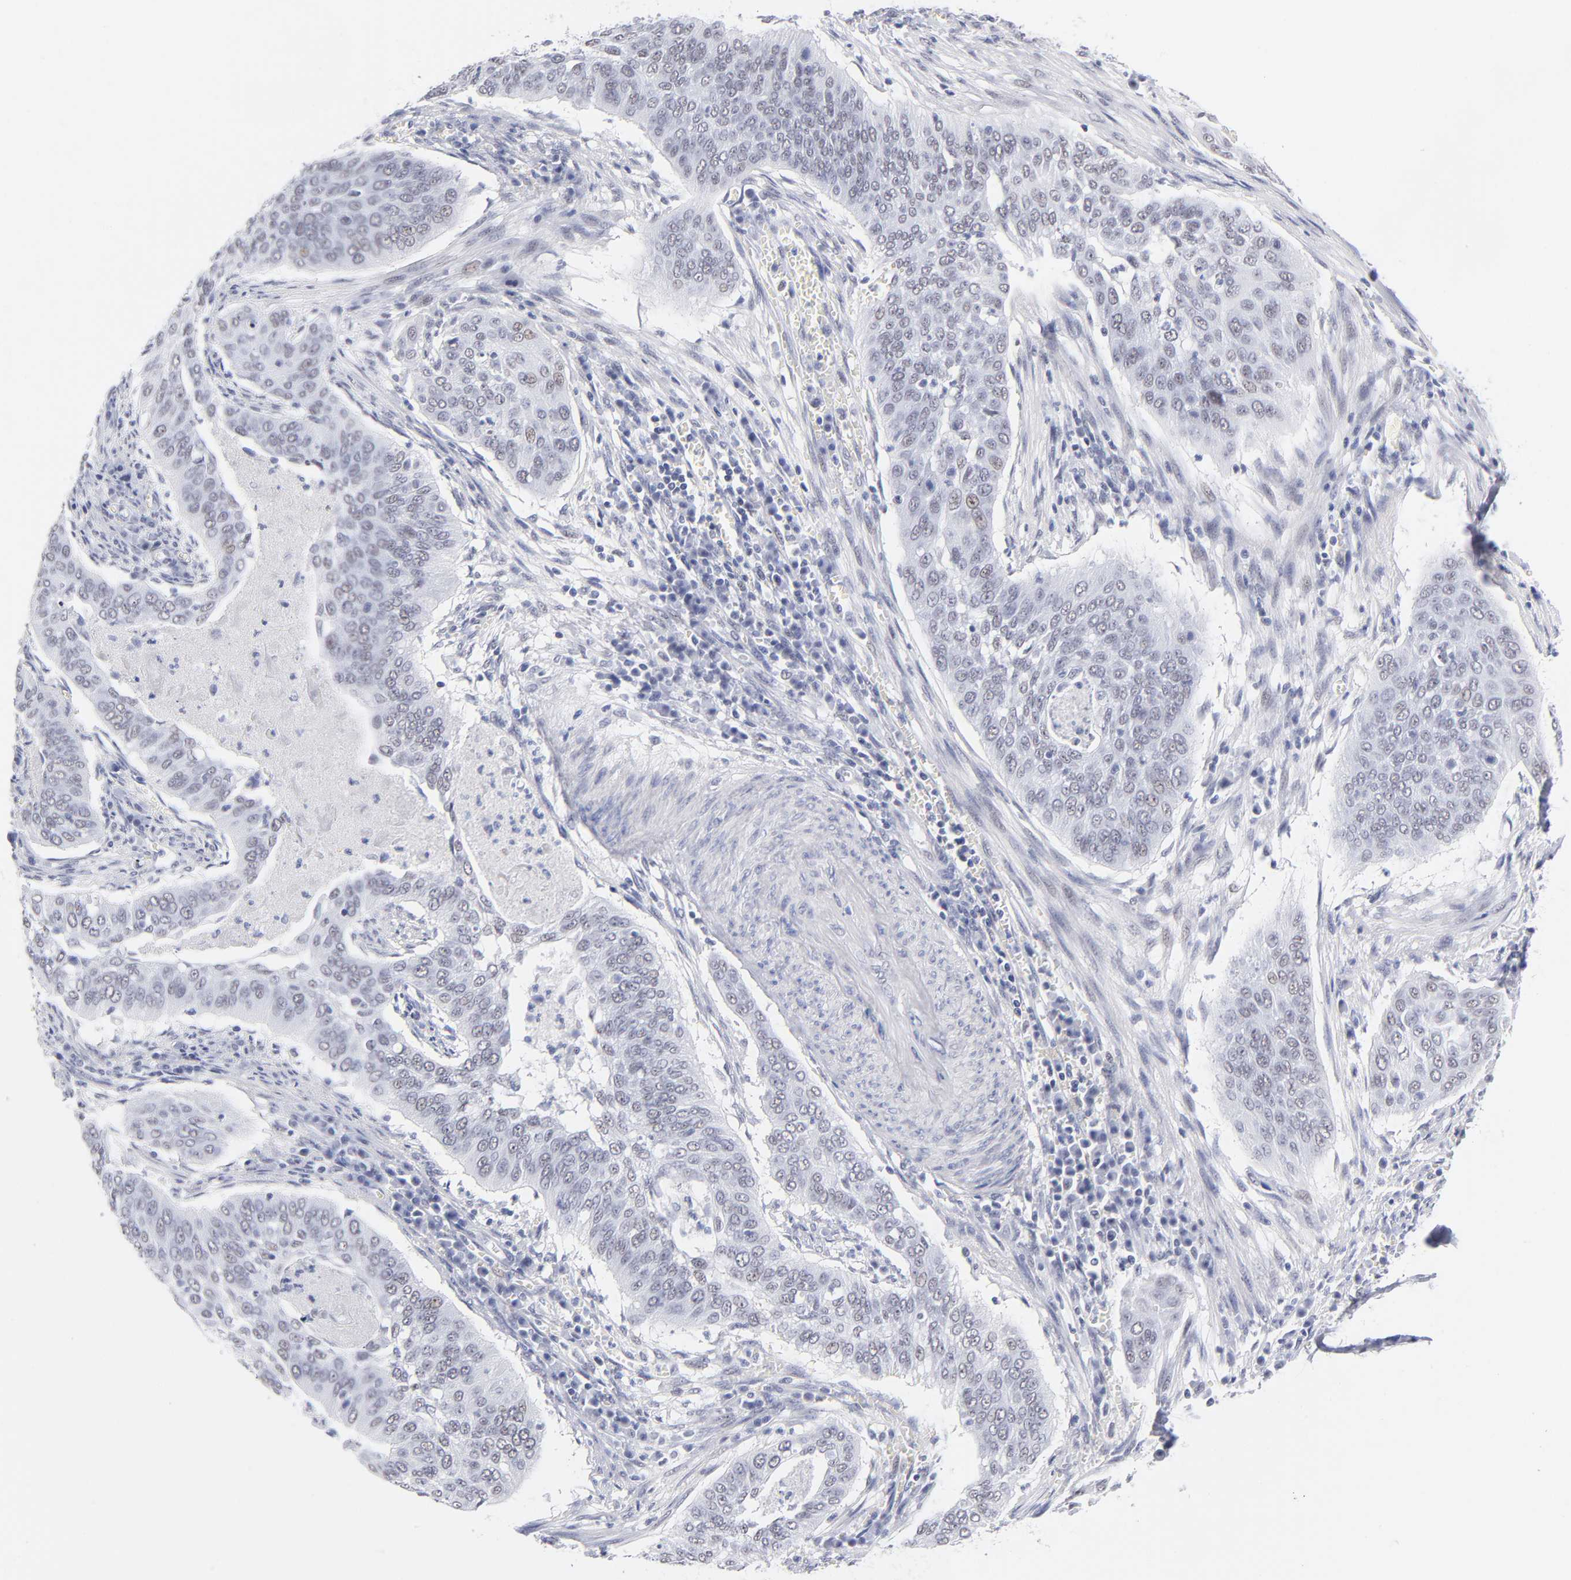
{"staining": {"intensity": "weak", "quantity": "<25%", "location": "nuclear"}, "tissue": "cervical cancer", "cell_type": "Tumor cells", "image_type": "cancer", "snomed": [{"axis": "morphology", "description": "Squamous cell carcinoma, NOS"}, {"axis": "topography", "description": "Cervix"}], "caption": "This is an immunohistochemistry histopathology image of human cervical cancer (squamous cell carcinoma). There is no expression in tumor cells.", "gene": "SNRPB", "patient": {"sex": "female", "age": 39}}